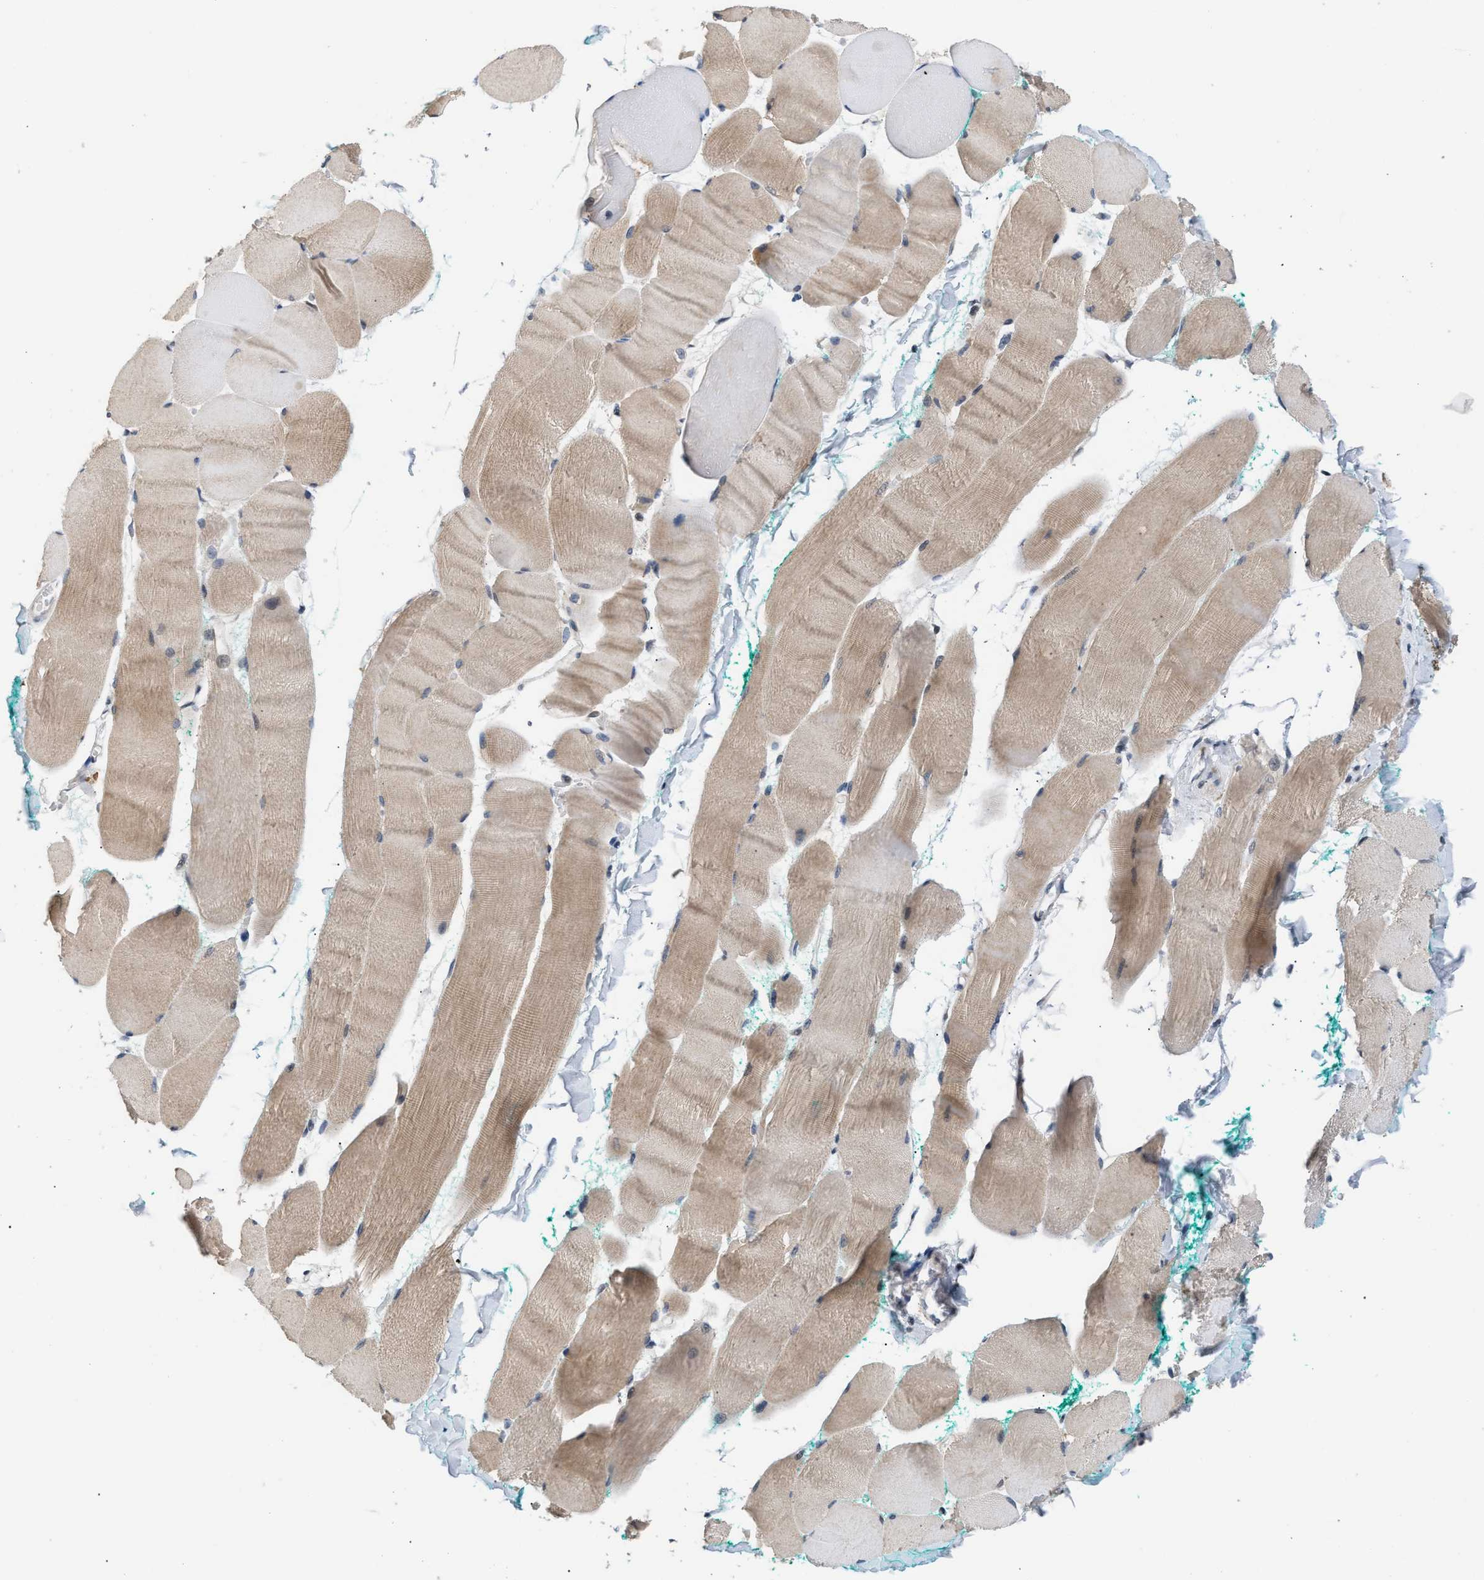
{"staining": {"intensity": "weak", "quantity": ">75%", "location": "cytoplasmic/membranous"}, "tissue": "skeletal muscle", "cell_type": "Myocytes", "image_type": "normal", "snomed": [{"axis": "morphology", "description": "Normal tissue, NOS"}, {"axis": "morphology", "description": "Squamous cell carcinoma, NOS"}, {"axis": "topography", "description": "Skeletal muscle"}], "caption": "Brown immunohistochemical staining in normal human skeletal muscle displays weak cytoplasmic/membranous expression in about >75% of myocytes.", "gene": "TXNRD3", "patient": {"sex": "male", "age": 51}}